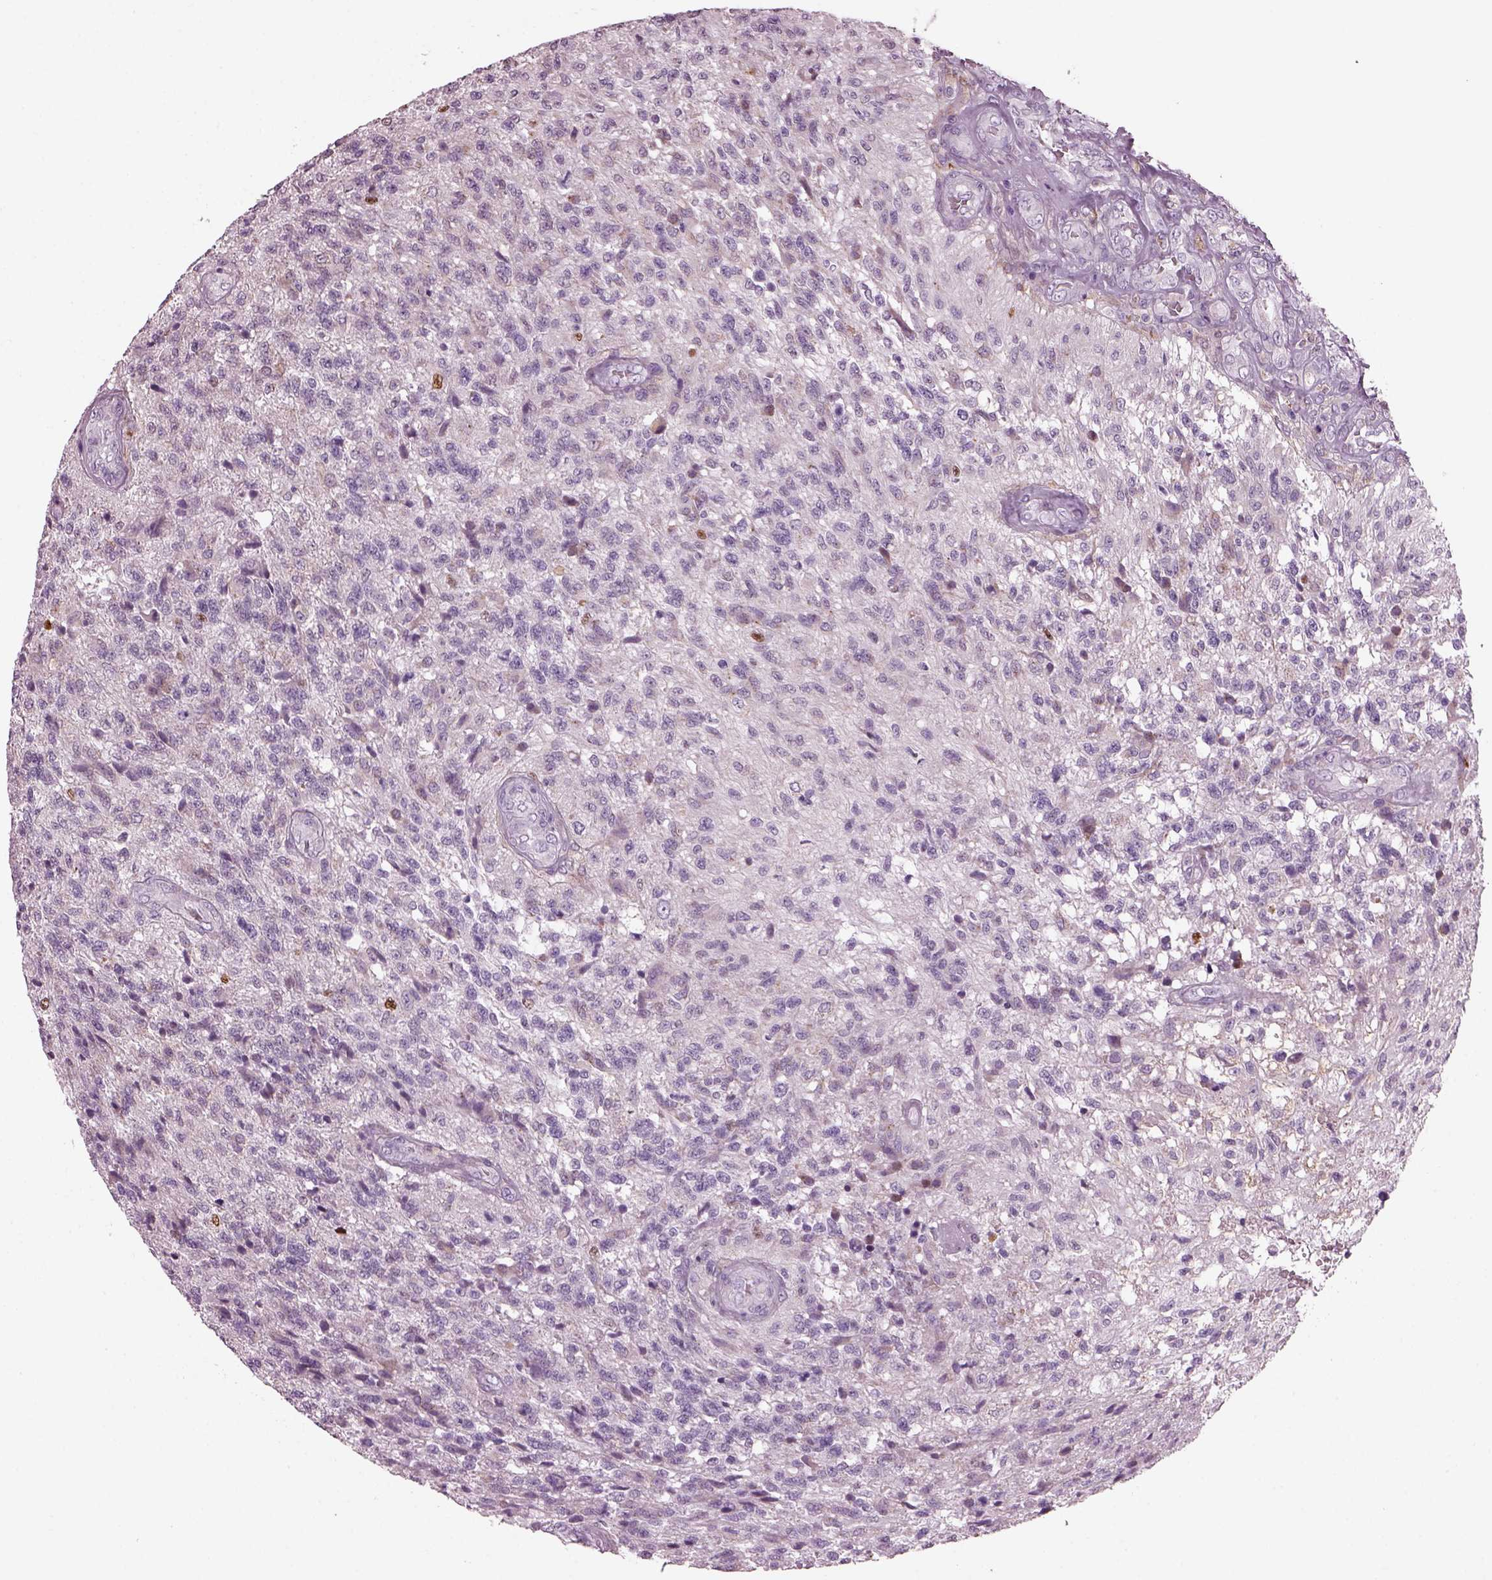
{"staining": {"intensity": "negative", "quantity": "none", "location": "none"}, "tissue": "glioma", "cell_type": "Tumor cells", "image_type": "cancer", "snomed": [{"axis": "morphology", "description": "Glioma, malignant, High grade"}, {"axis": "topography", "description": "Brain"}], "caption": "Human malignant glioma (high-grade) stained for a protein using immunohistochemistry (IHC) exhibits no expression in tumor cells.", "gene": "PRR9", "patient": {"sex": "male", "age": 56}}